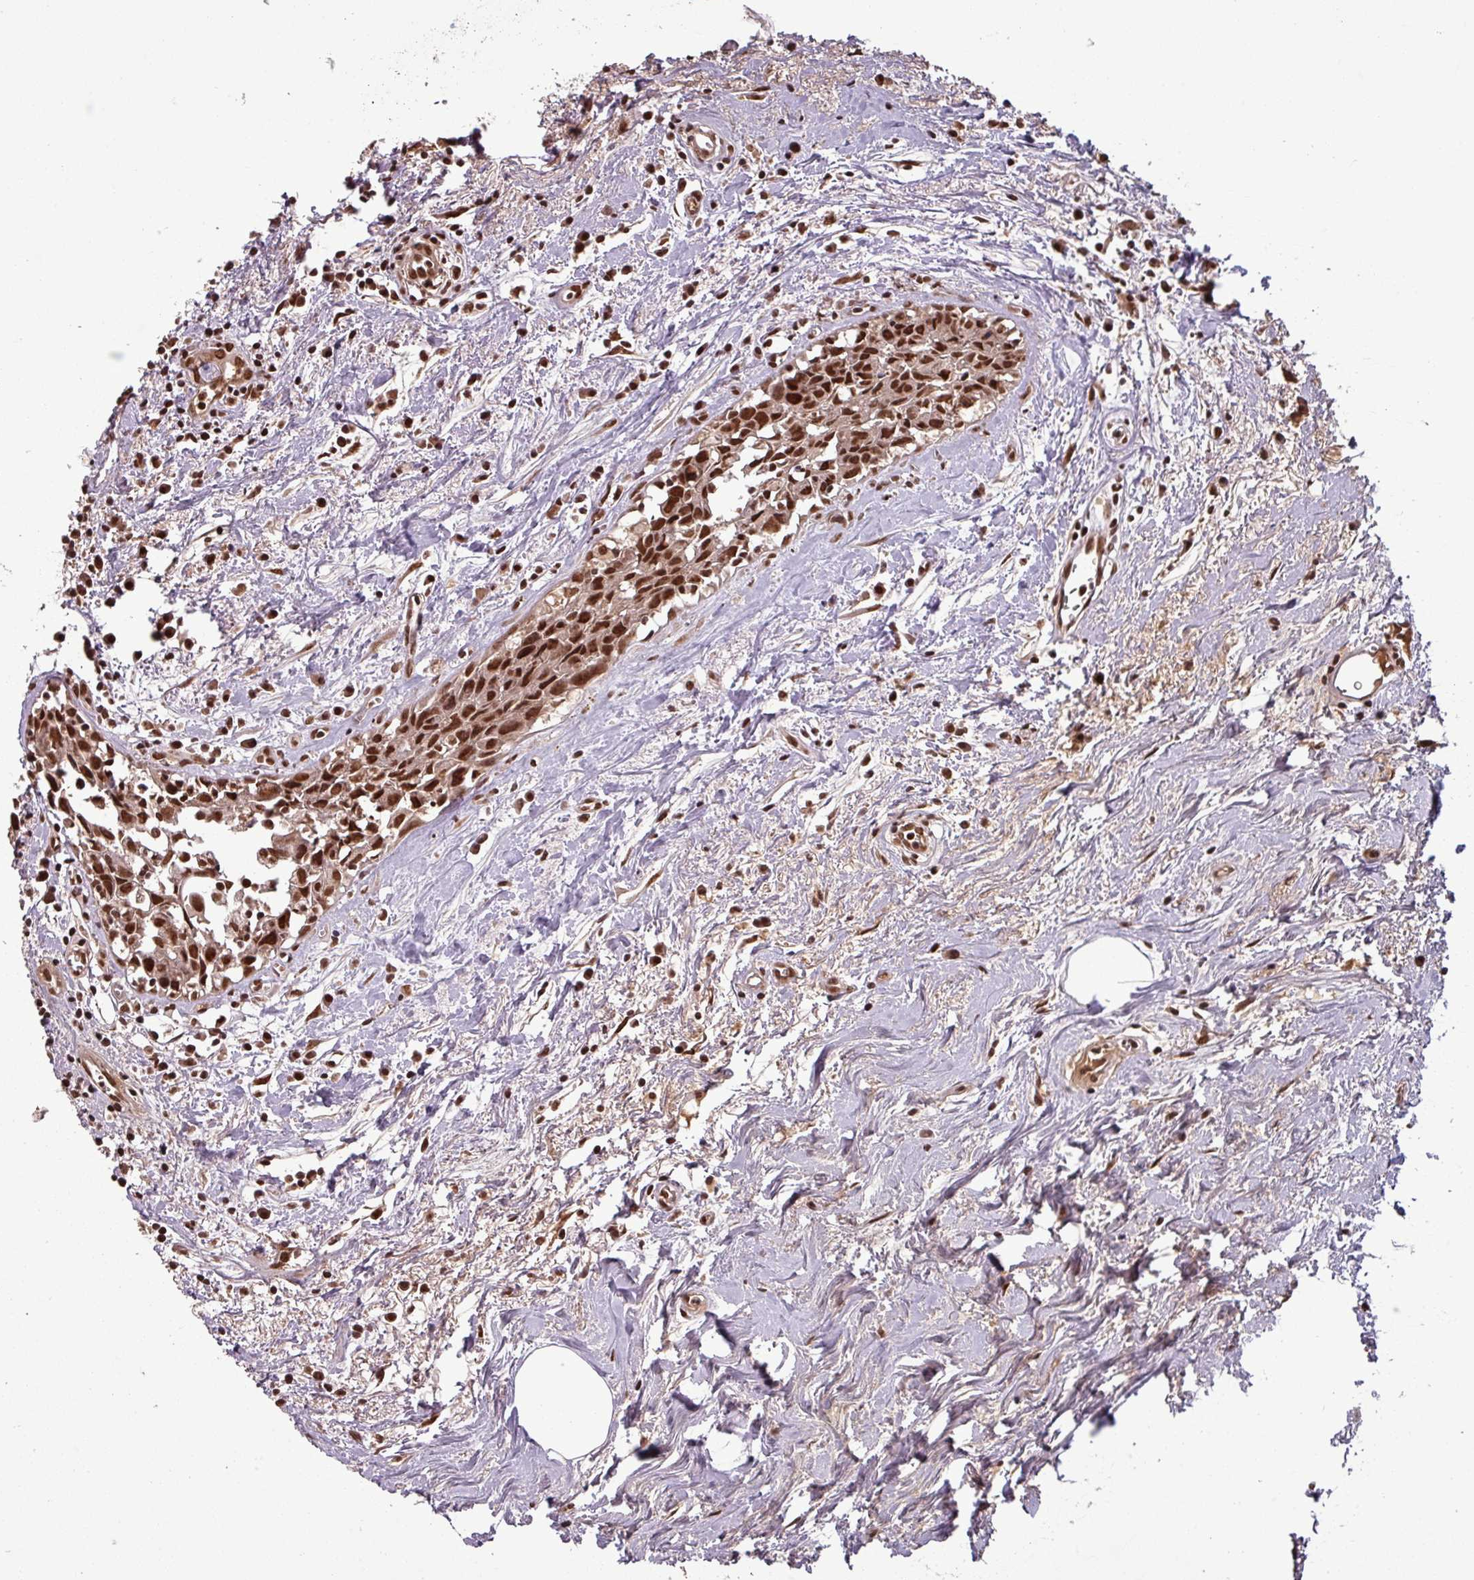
{"staining": {"intensity": "moderate", "quantity": ">75%", "location": "nuclear"}, "tissue": "breast cancer", "cell_type": "Tumor cells", "image_type": "cancer", "snomed": [{"axis": "morphology", "description": "Carcinoma, NOS"}, {"axis": "topography", "description": "Breast"}], "caption": "Immunohistochemistry (IHC) of carcinoma (breast) demonstrates medium levels of moderate nuclear expression in approximately >75% of tumor cells.", "gene": "NOB1", "patient": {"sex": "female", "age": 60}}